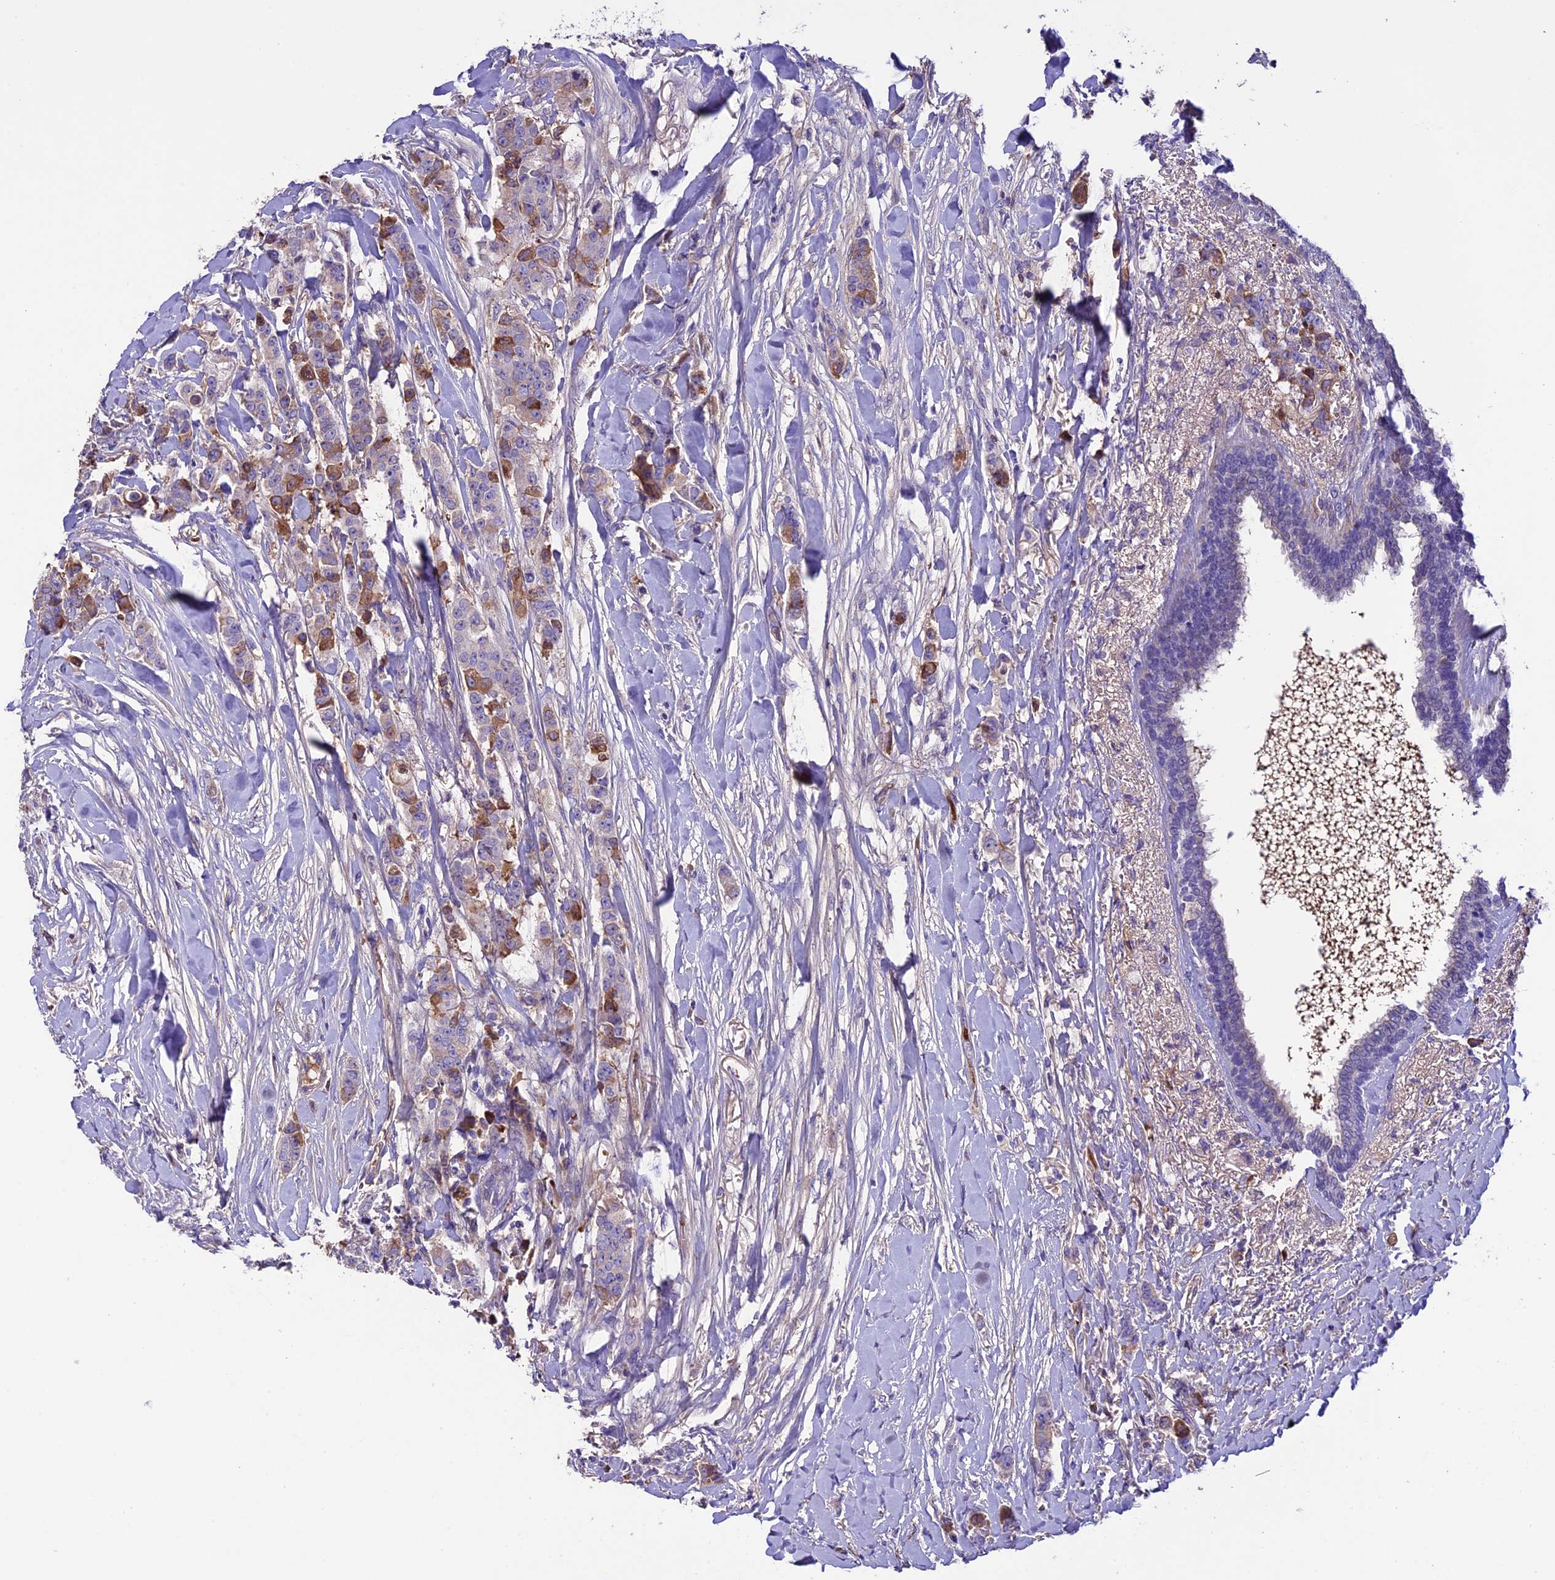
{"staining": {"intensity": "moderate", "quantity": "<25%", "location": "cytoplasmic/membranous"}, "tissue": "breast cancer", "cell_type": "Tumor cells", "image_type": "cancer", "snomed": [{"axis": "morphology", "description": "Duct carcinoma"}, {"axis": "topography", "description": "Breast"}], "caption": "Human breast cancer stained for a protein (brown) reveals moderate cytoplasmic/membranous positive positivity in approximately <25% of tumor cells.", "gene": "TCP11L2", "patient": {"sex": "female", "age": 40}}